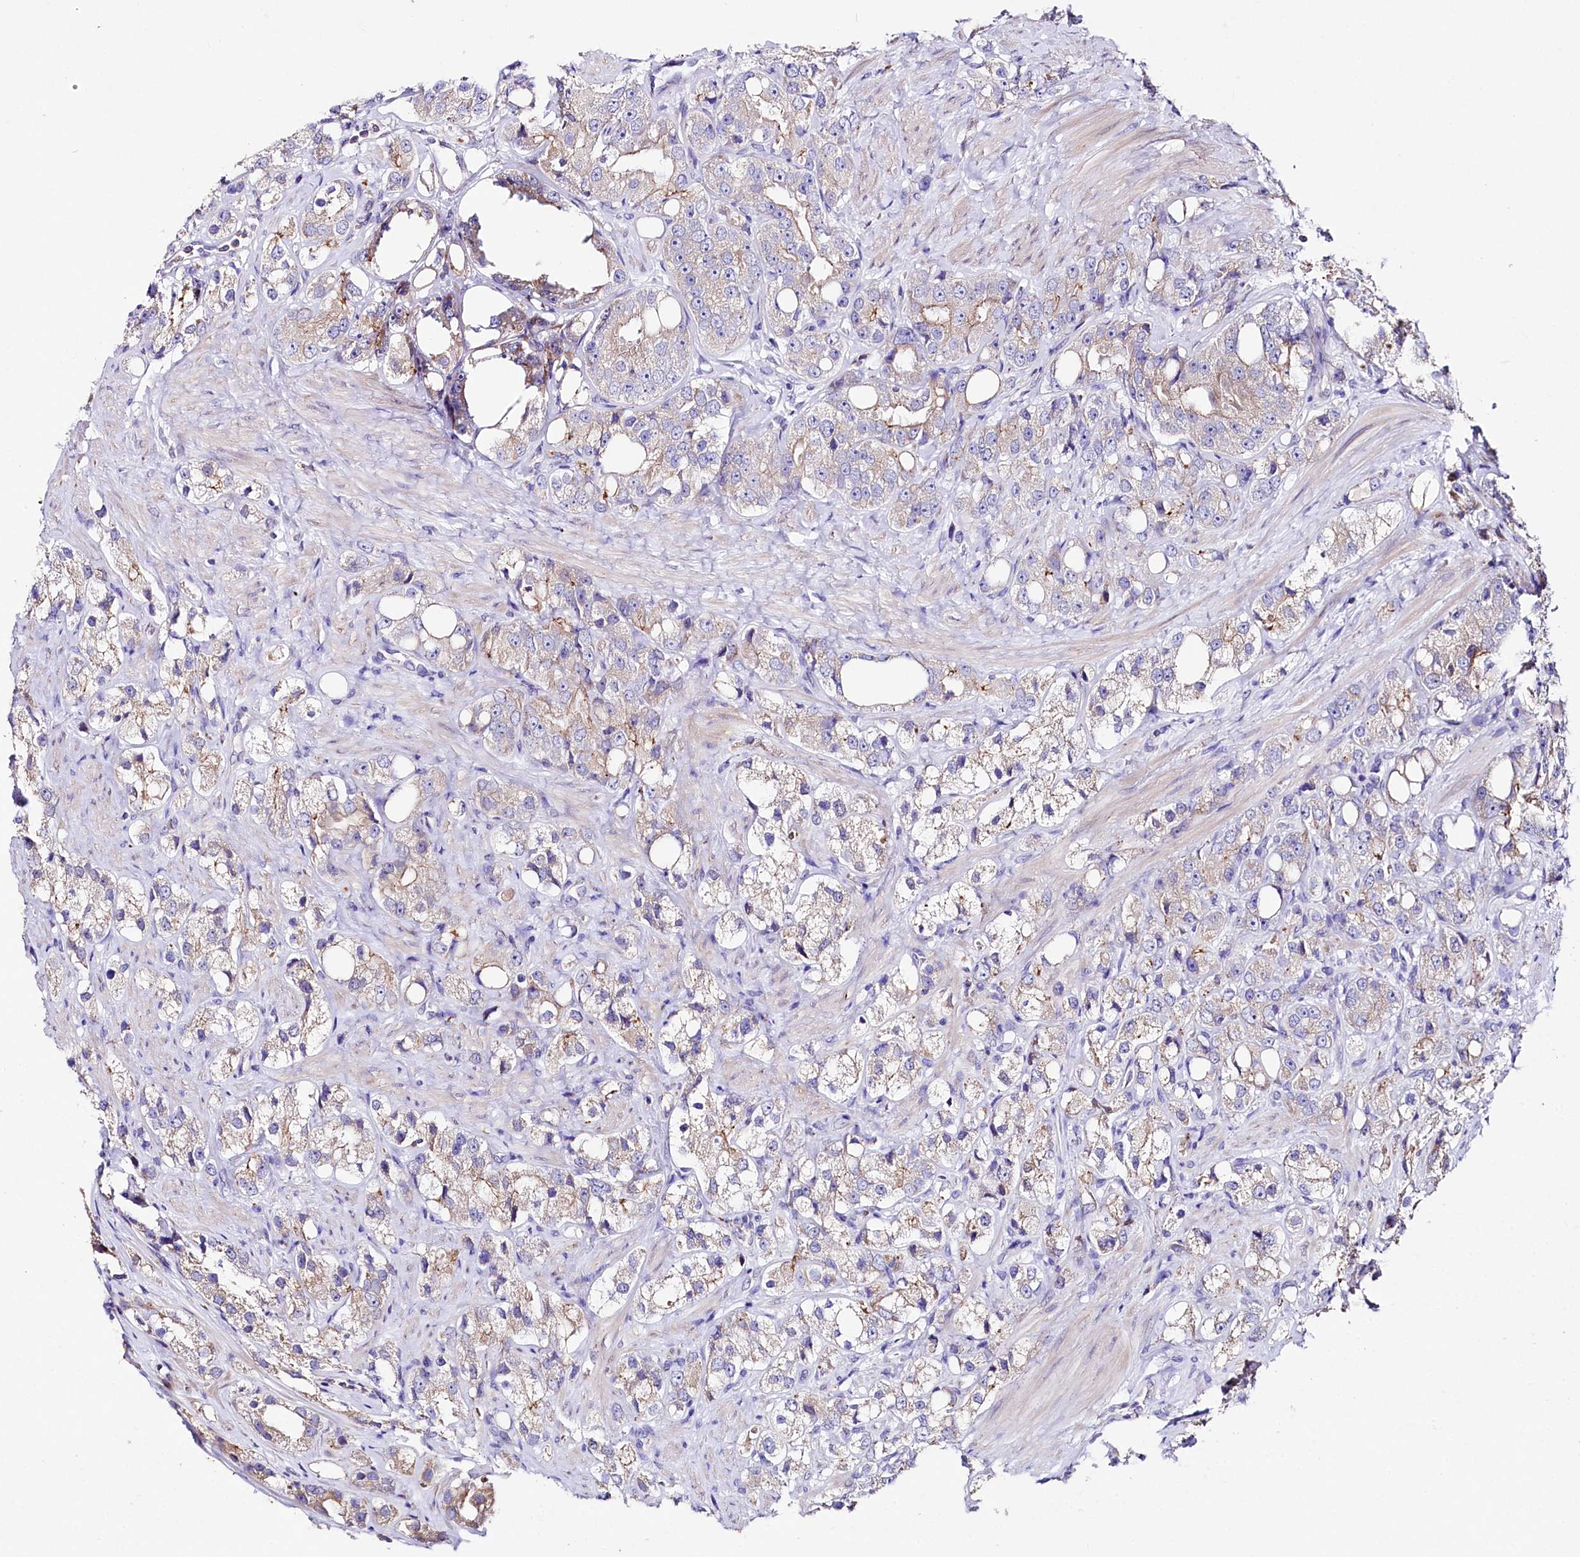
{"staining": {"intensity": "moderate", "quantity": "<25%", "location": "cytoplasmic/membranous"}, "tissue": "prostate cancer", "cell_type": "Tumor cells", "image_type": "cancer", "snomed": [{"axis": "morphology", "description": "Adenocarcinoma, NOS"}, {"axis": "topography", "description": "Prostate"}], "caption": "Immunohistochemical staining of human prostate cancer (adenocarcinoma) exhibits low levels of moderate cytoplasmic/membranous protein expression in approximately <25% of tumor cells. Using DAB (brown) and hematoxylin (blue) stains, captured at high magnification using brightfield microscopy.", "gene": "SACM1L", "patient": {"sex": "male", "age": 79}}